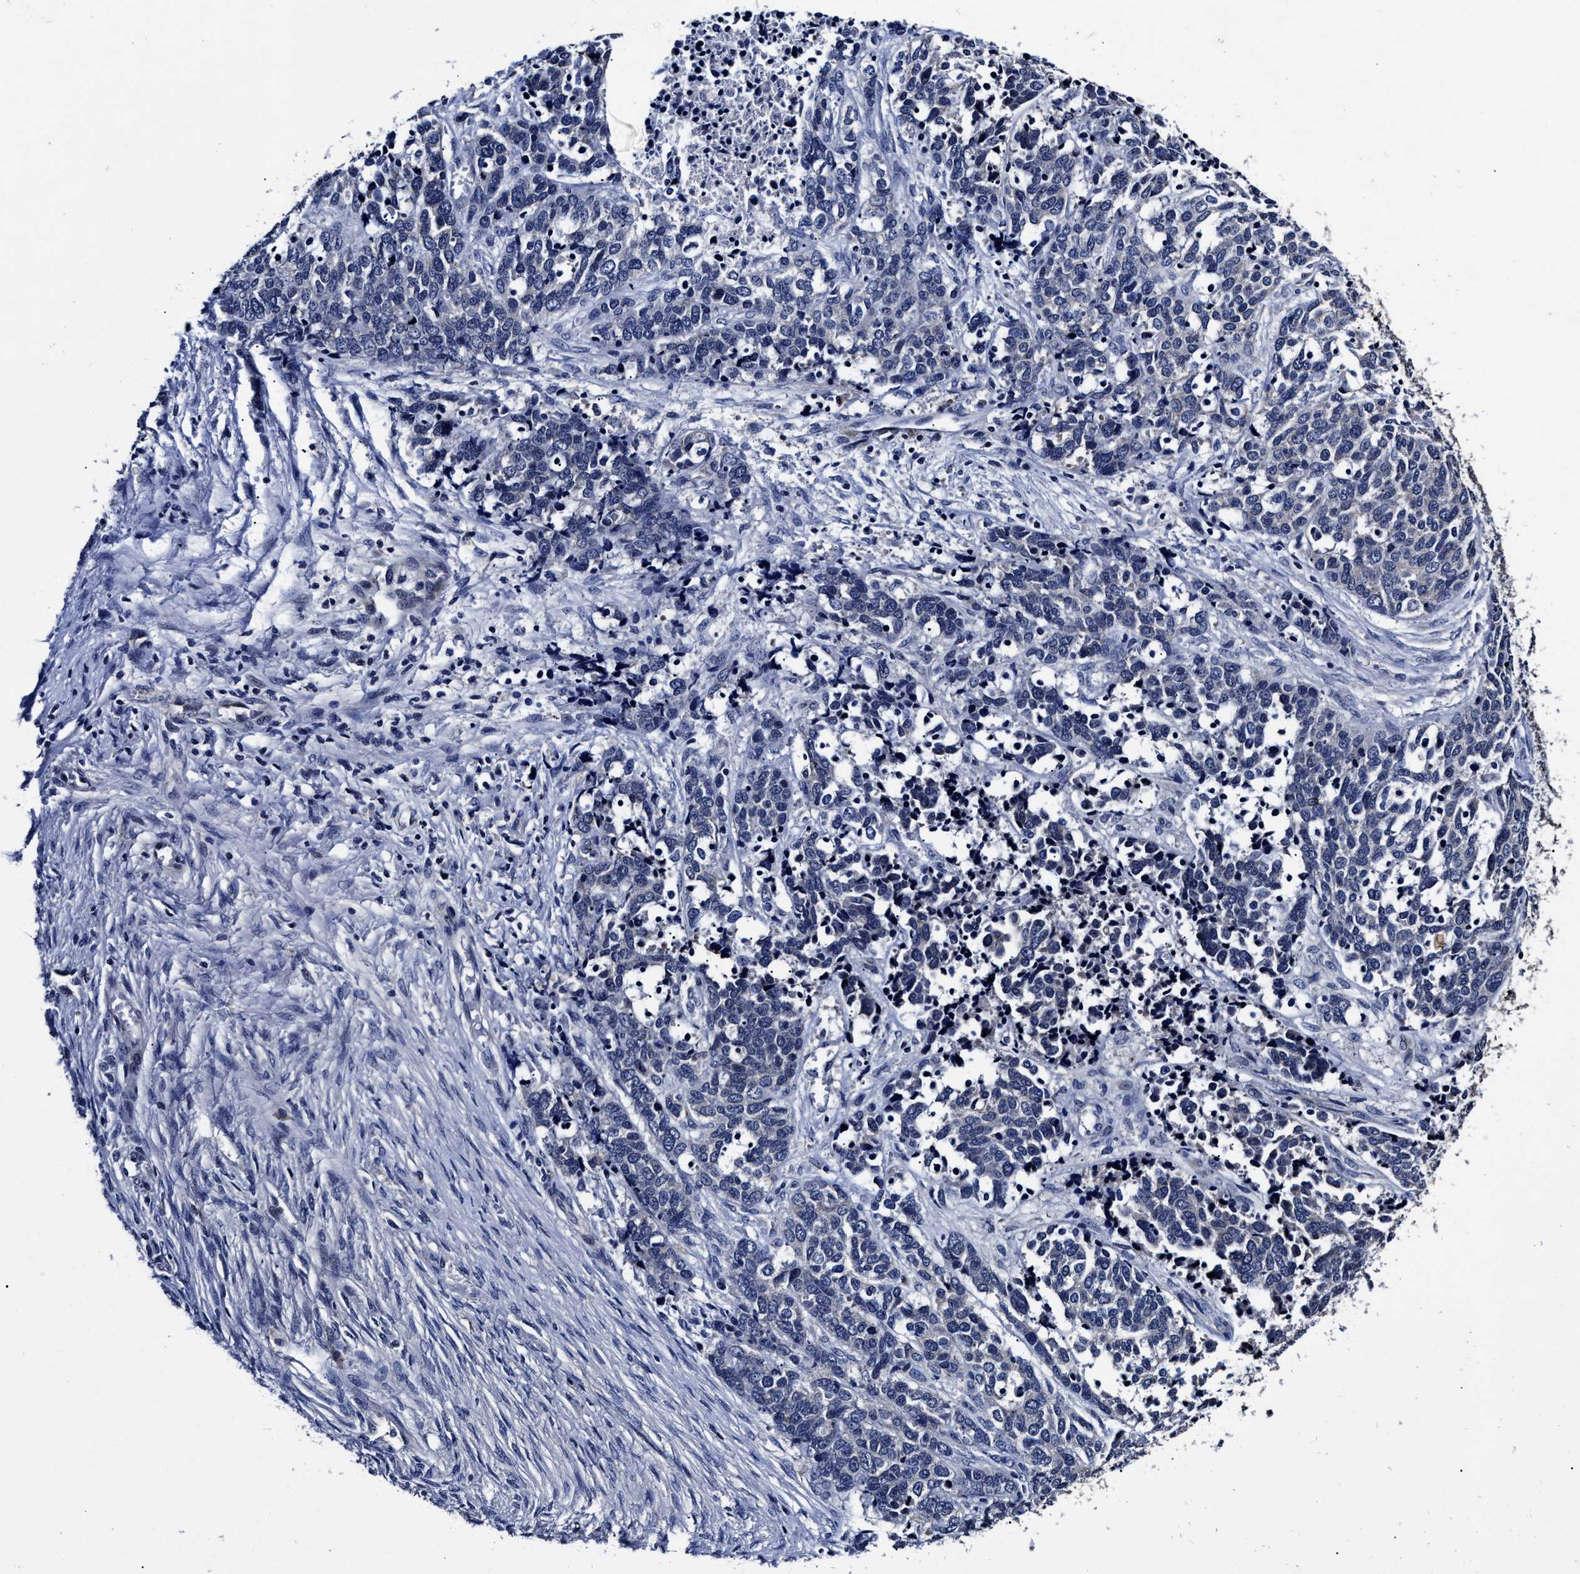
{"staining": {"intensity": "negative", "quantity": "none", "location": "none"}, "tissue": "ovarian cancer", "cell_type": "Tumor cells", "image_type": "cancer", "snomed": [{"axis": "morphology", "description": "Cystadenocarcinoma, serous, NOS"}, {"axis": "topography", "description": "Ovary"}], "caption": "This is an IHC micrograph of human ovarian cancer (serous cystadenocarcinoma). There is no expression in tumor cells.", "gene": "OLFML2A", "patient": {"sex": "female", "age": 44}}